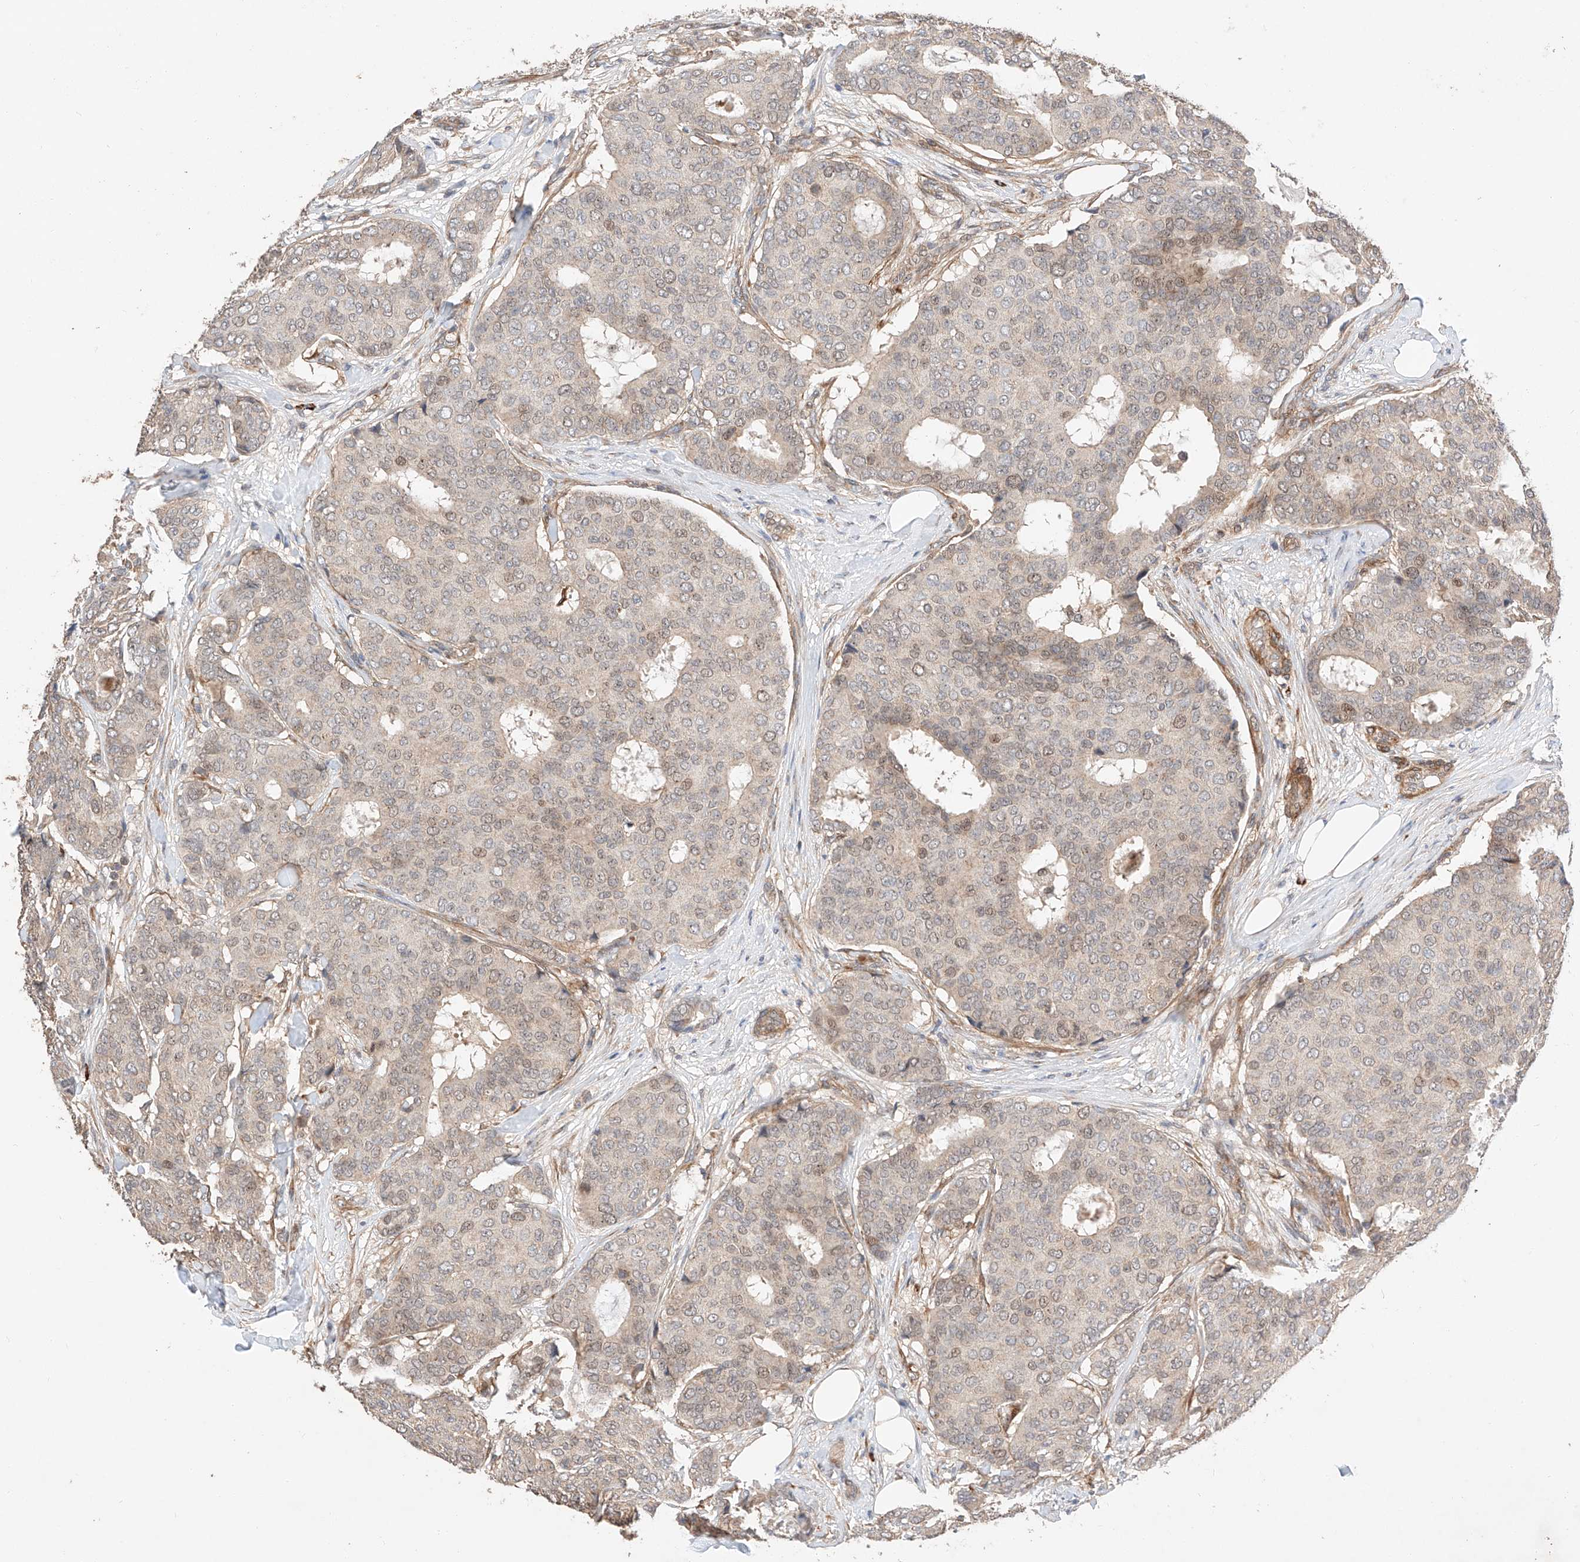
{"staining": {"intensity": "weak", "quantity": "<25%", "location": "nuclear"}, "tissue": "breast cancer", "cell_type": "Tumor cells", "image_type": "cancer", "snomed": [{"axis": "morphology", "description": "Duct carcinoma"}, {"axis": "topography", "description": "Breast"}], "caption": "Protein analysis of invasive ductal carcinoma (breast) displays no significant staining in tumor cells.", "gene": "RAB23", "patient": {"sex": "female", "age": 75}}